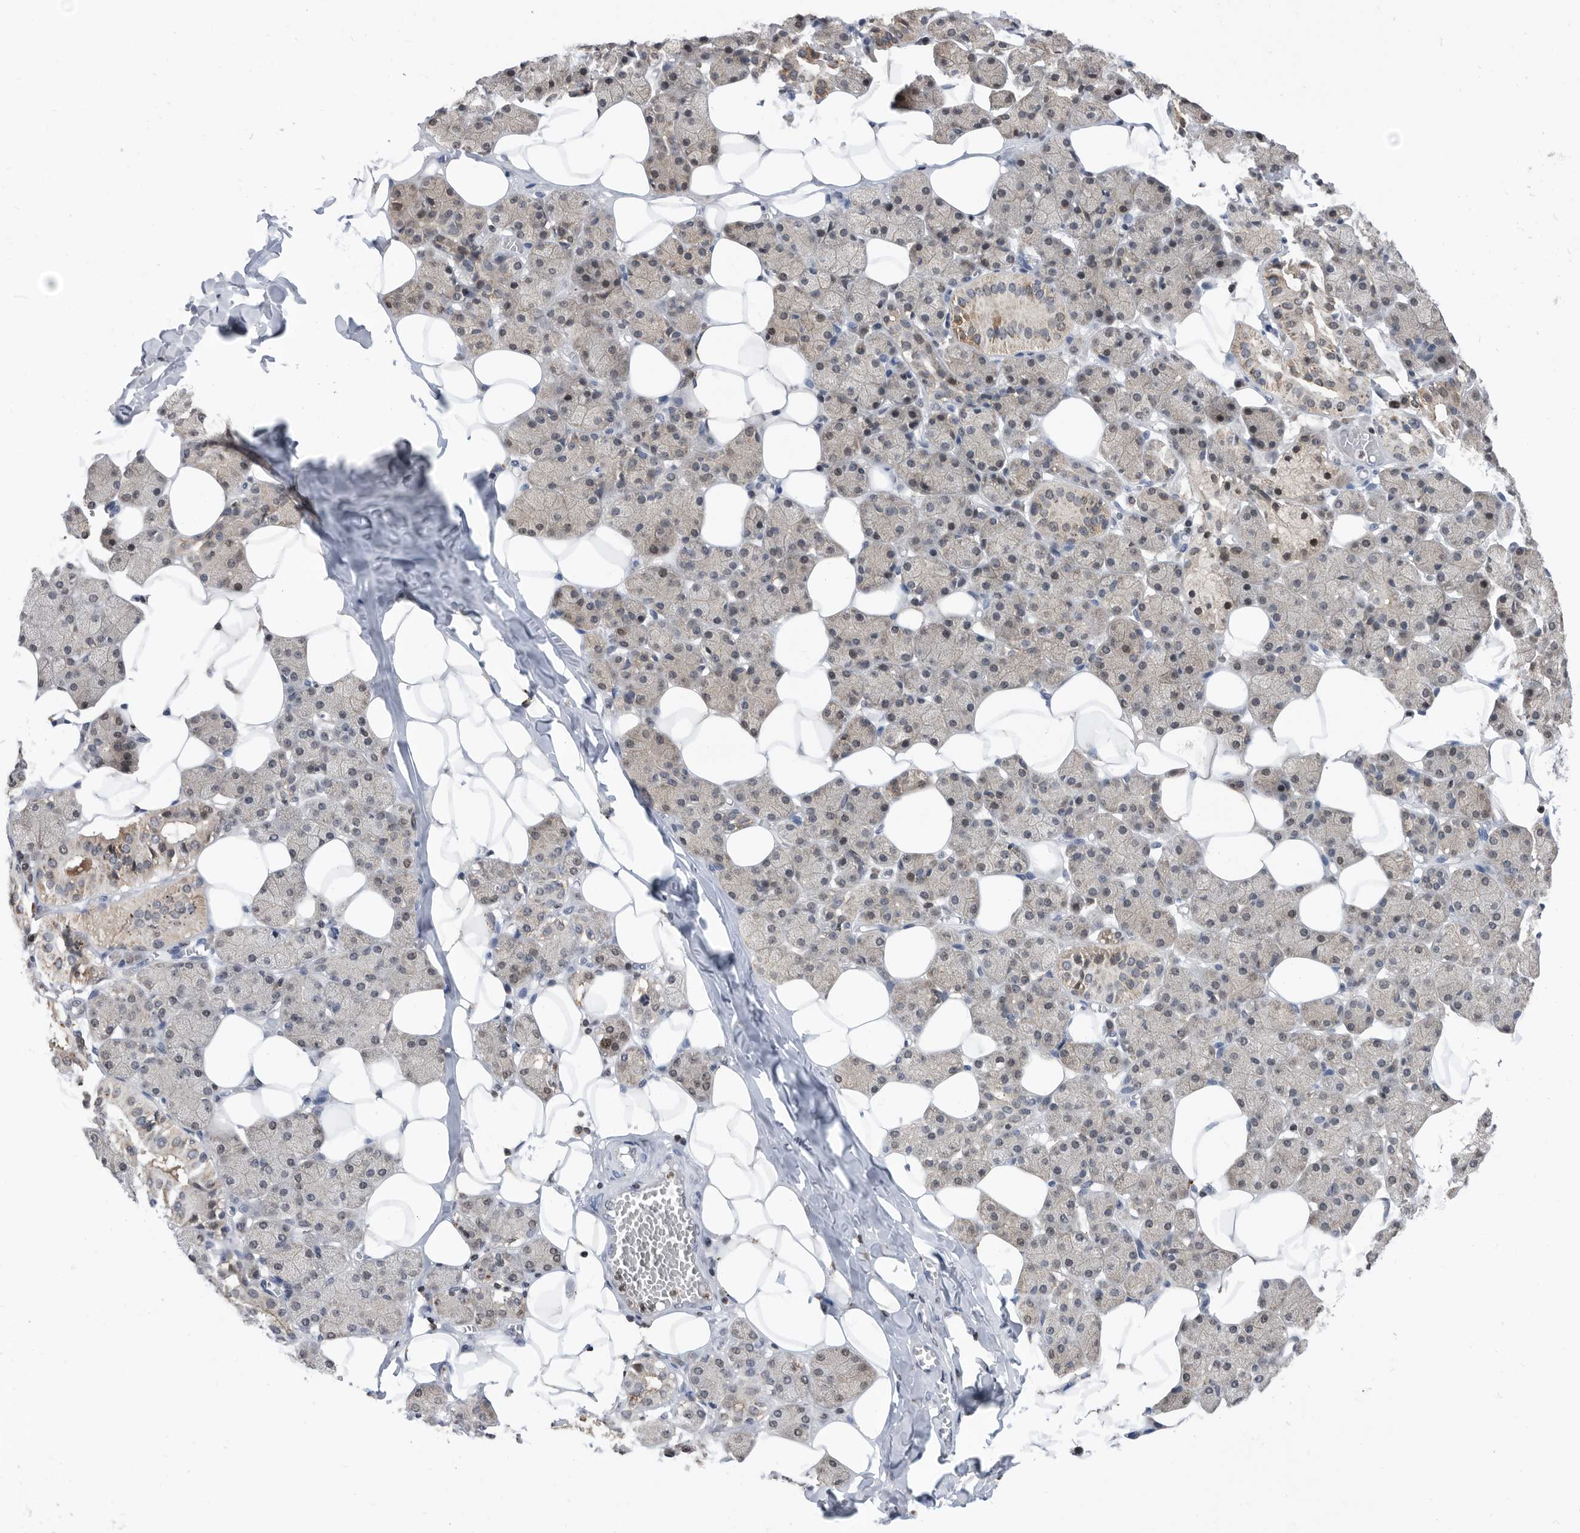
{"staining": {"intensity": "moderate", "quantity": "25%-75%", "location": "cytoplasmic/membranous"}, "tissue": "salivary gland", "cell_type": "Glandular cells", "image_type": "normal", "snomed": [{"axis": "morphology", "description": "Normal tissue, NOS"}, {"axis": "topography", "description": "Salivary gland"}], "caption": "IHC of unremarkable human salivary gland demonstrates medium levels of moderate cytoplasmic/membranous expression in about 25%-75% of glandular cells.", "gene": "TSTD1", "patient": {"sex": "female", "age": 33}}